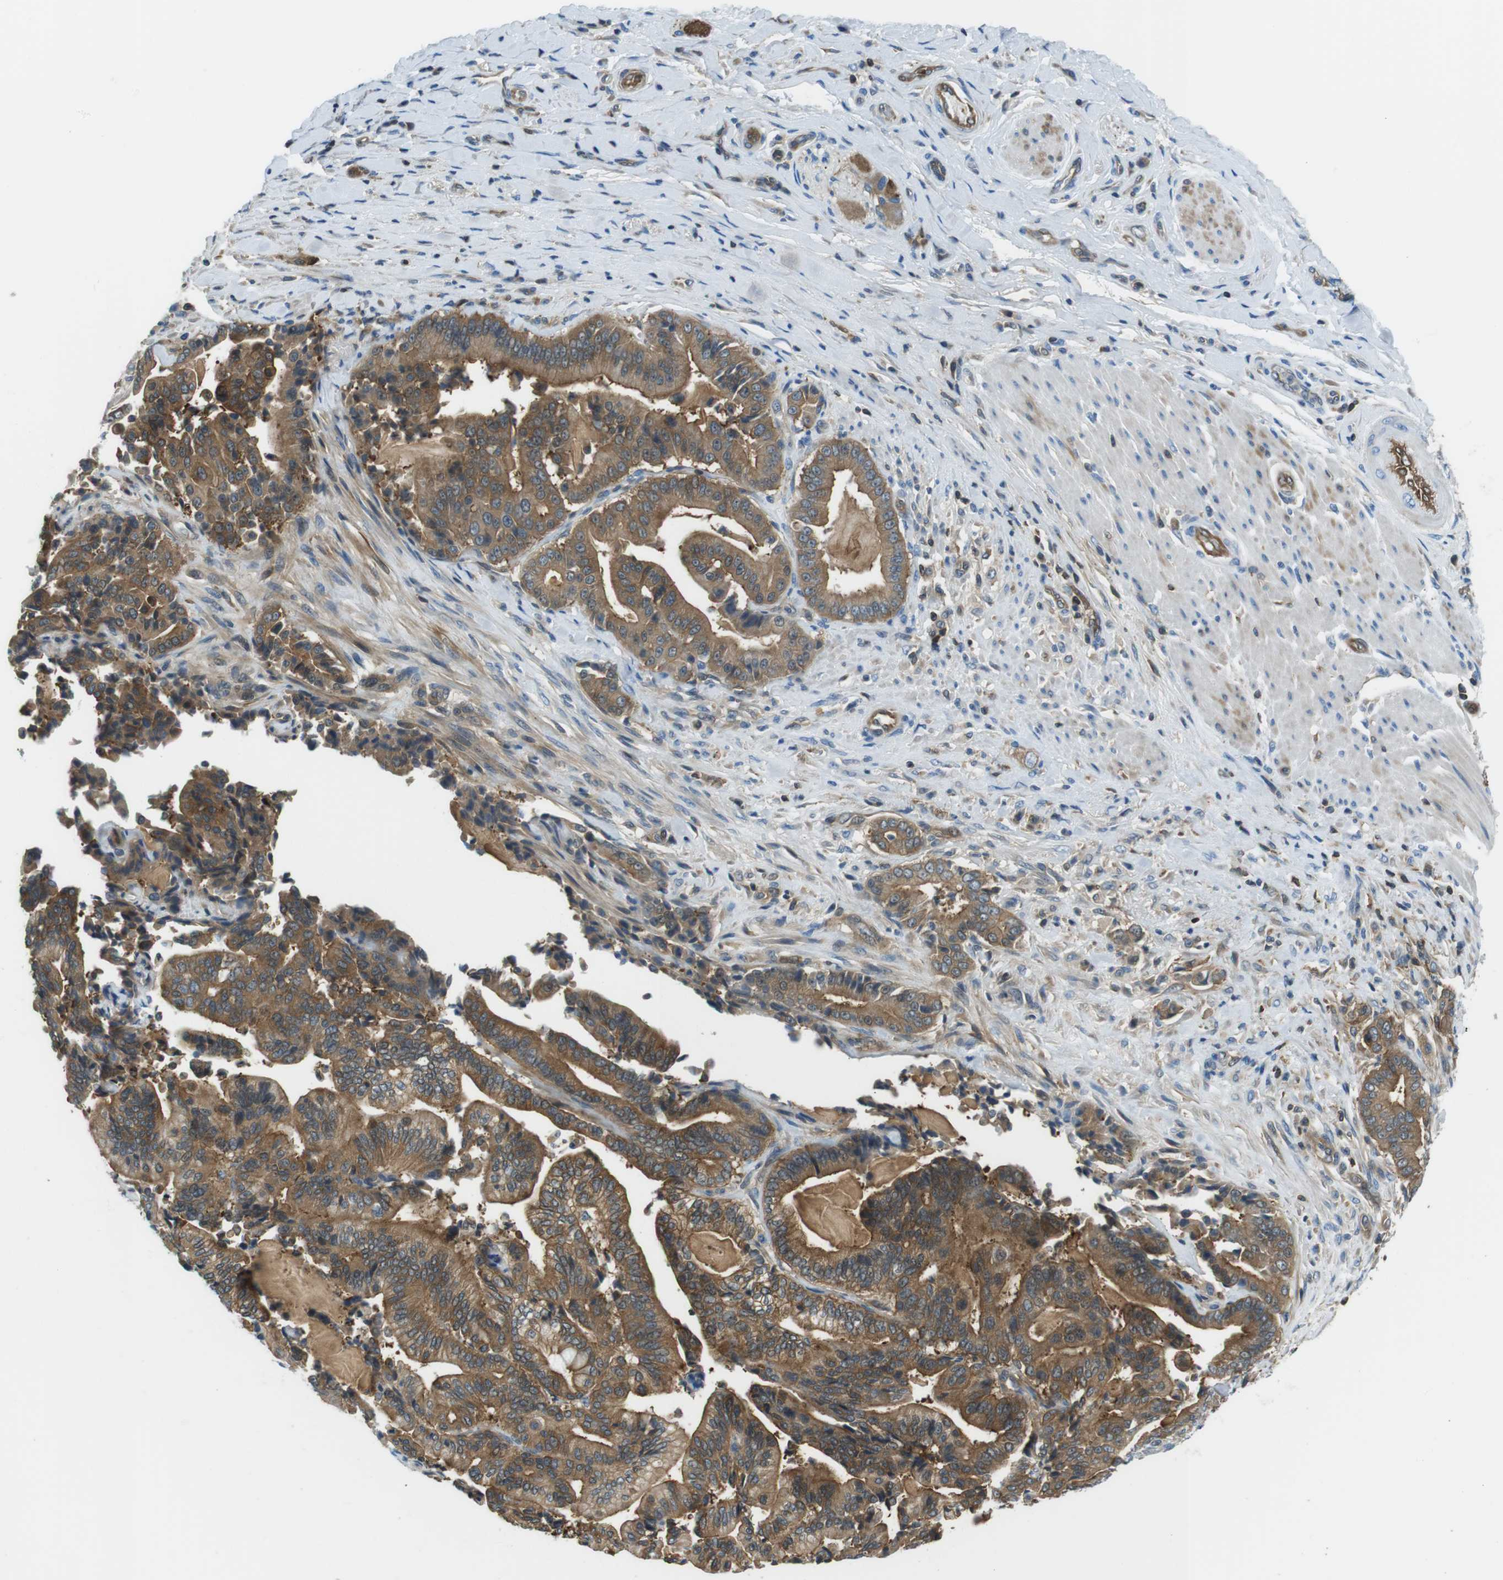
{"staining": {"intensity": "moderate", "quantity": ">75%", "location": "cytoplasmic/membranous"}, "tissue": "pancreatic cancer", "cell_type": "Tumor cells", "image_type": "cancer", "snomed": [{"axis": "morphology", "description": "Normal tissue, NOS"}, {"axis": "morphology", "description": "Adenocarcinoma, NOS"}, {"axis": "topography", "description": "Pancreas"}], "caption": "IHC of pancreatic cancer displays medium levels of moderate cytoplasmic/membranous expression in approximately >75% of tumor cells.", "gene": "TES", "patient": {"sex": "male", "age": 63}}